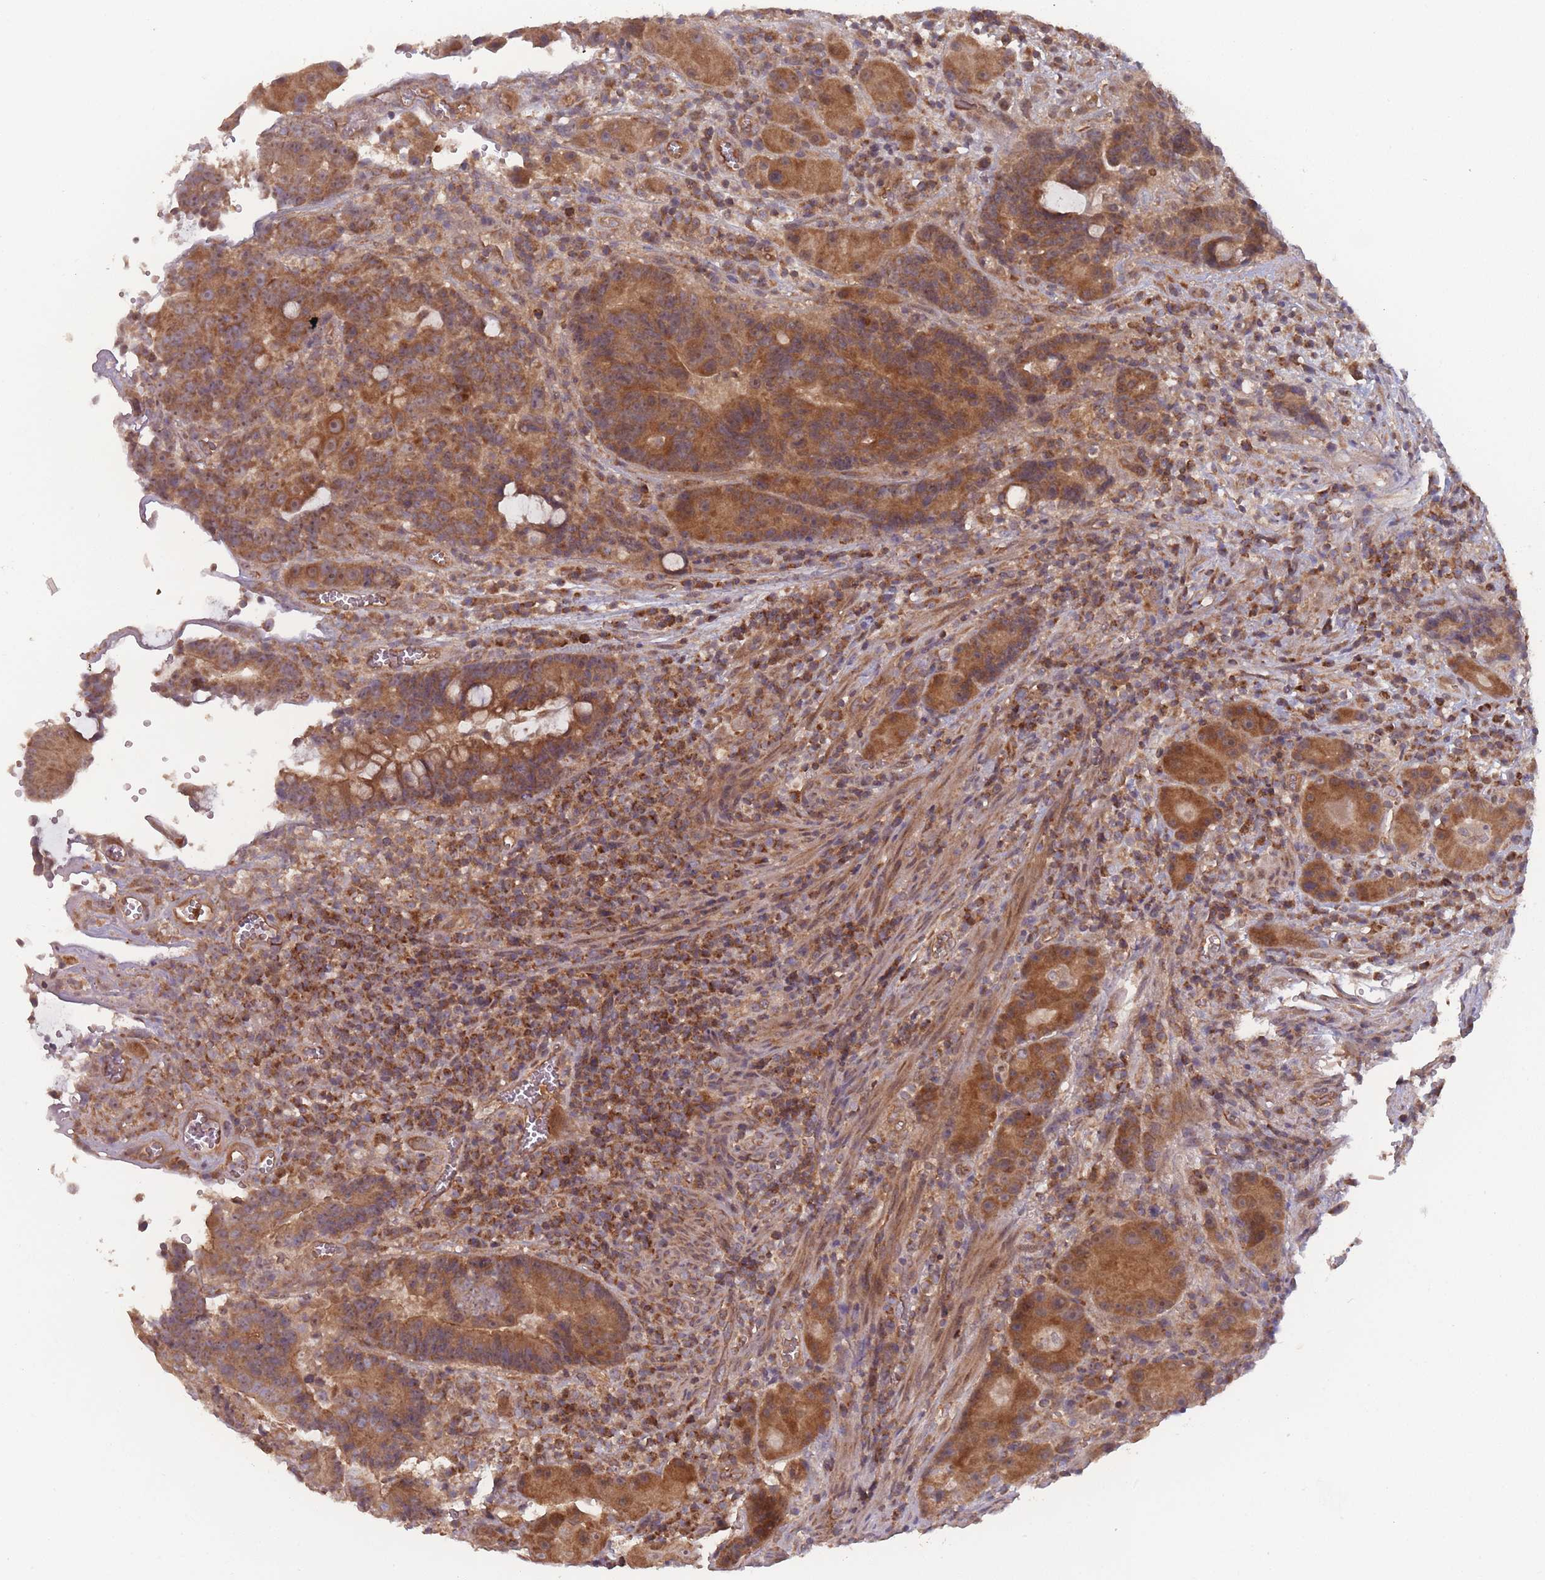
{"staining": {"intensity": "moderate", "quantity": ">75%", "location": "cytoplasmic/membranous"}, "tissue": "colorectal cancer", "cell_type": "Tumor cells", "image_type": "cancer", "snomed": [{"axis": "morphology", "description": "Adenocarcinoma, NOS"}, {"axis": "topography", "description": "Rectum"}], "caption": "Colorectal cancer stained with IHC exhibits moderate cytoplasmic/membranous staining in approximately >75% of tumor cells.", "gene": "ATP5MG", "patient": {"sex": "male", "age": 69}}